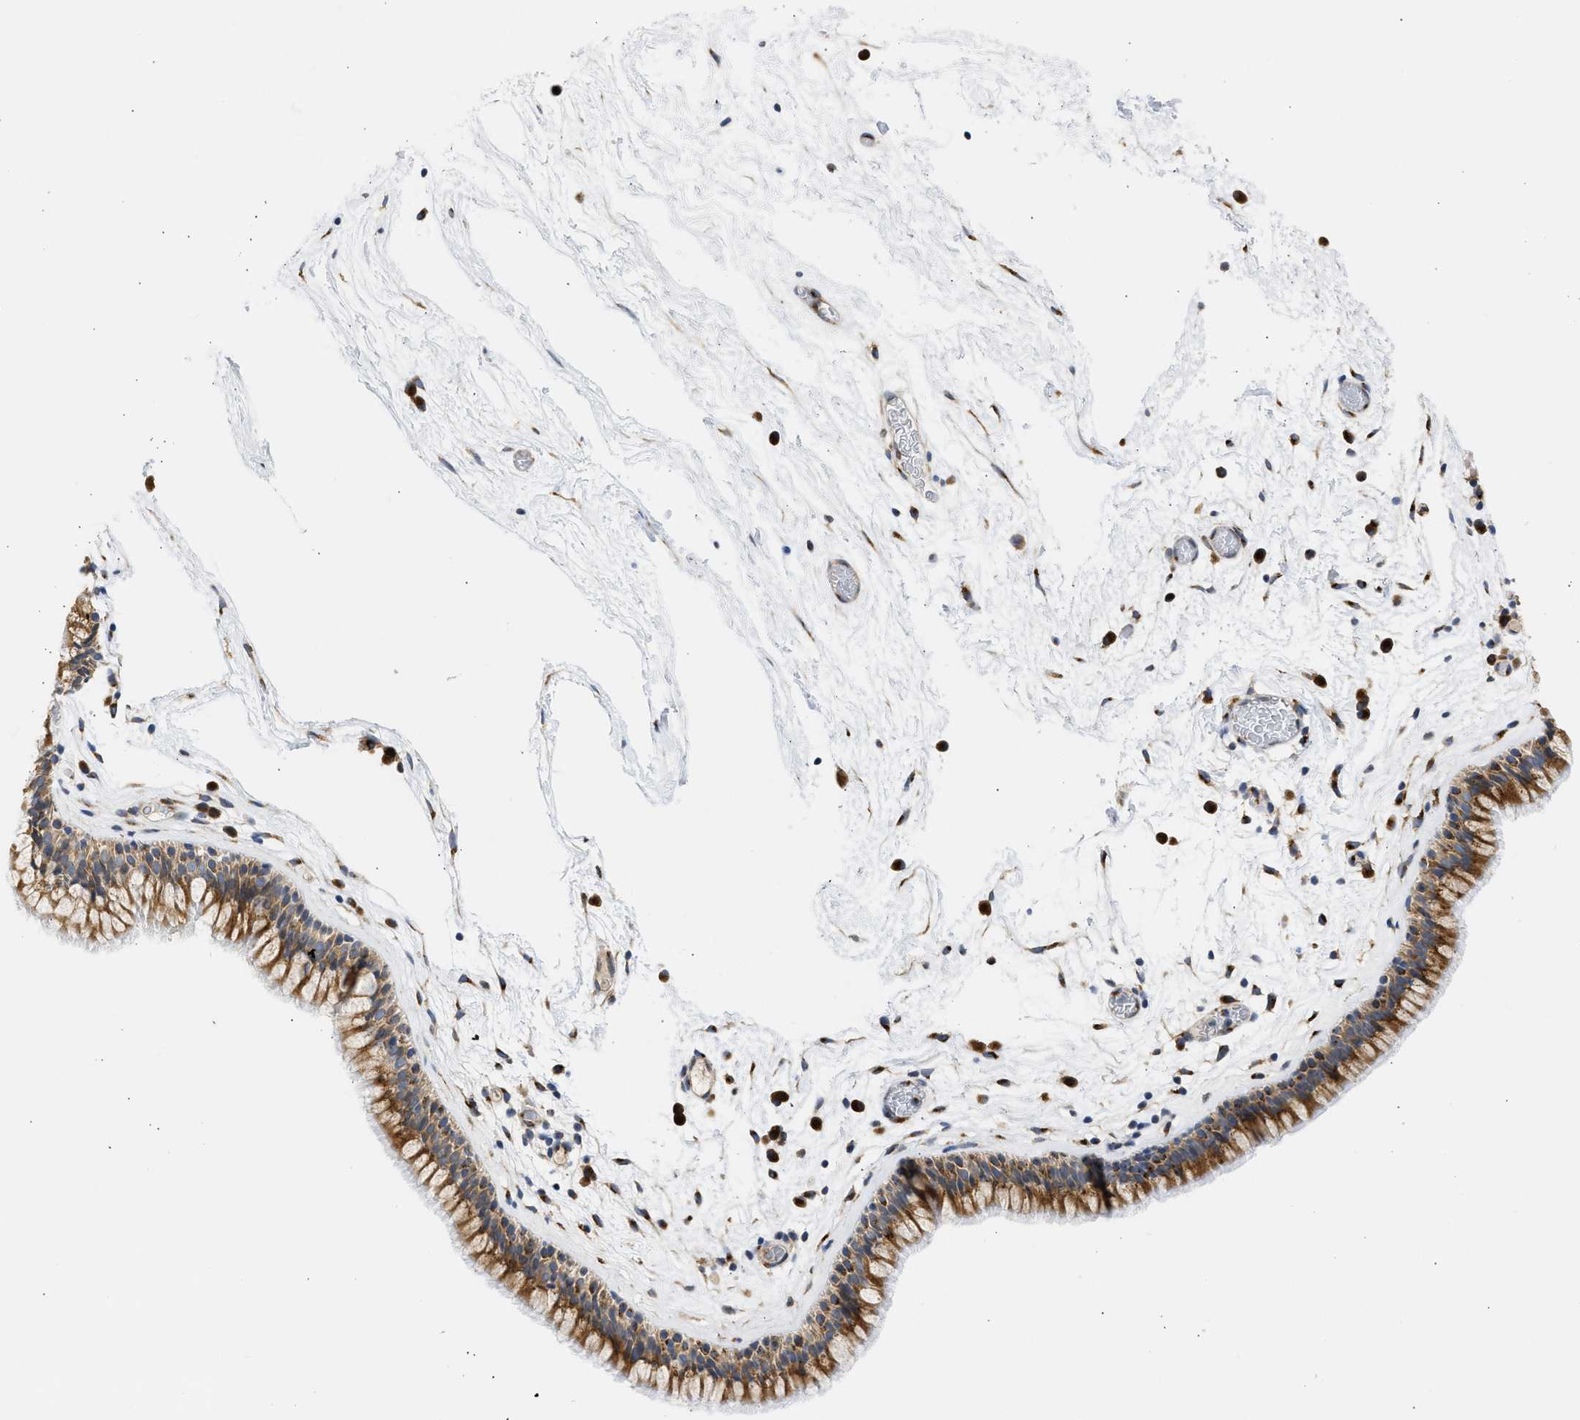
{"staining": {"intensity": "moderate", "quantity": ">75%", "location": "cytoplasmic/membranous"}, "tissue": "nasopharynx", "cell_type": "Respiratory epithelial cells", "image_type": "normal", "snomed": [{"axis": "morphology", "description": "Normal tissue, NOS"}, {"axis": "morphology", "description": "Inflammation, NOS"}, {"axis": "topography", "description": "Nasopharynx"}], "caption": "A micrograph of human nasopharynx stained for a protein demonstrates moderate cytoplasmic/membranous brown staining in respiratory epithelial cells. (DAB (3,3'-diaminobenzidine) IHC, brown staining for protein, blue staining for nuclei).", "gene": "TMED1", "patient": {"sex": "male", "age": 48}}